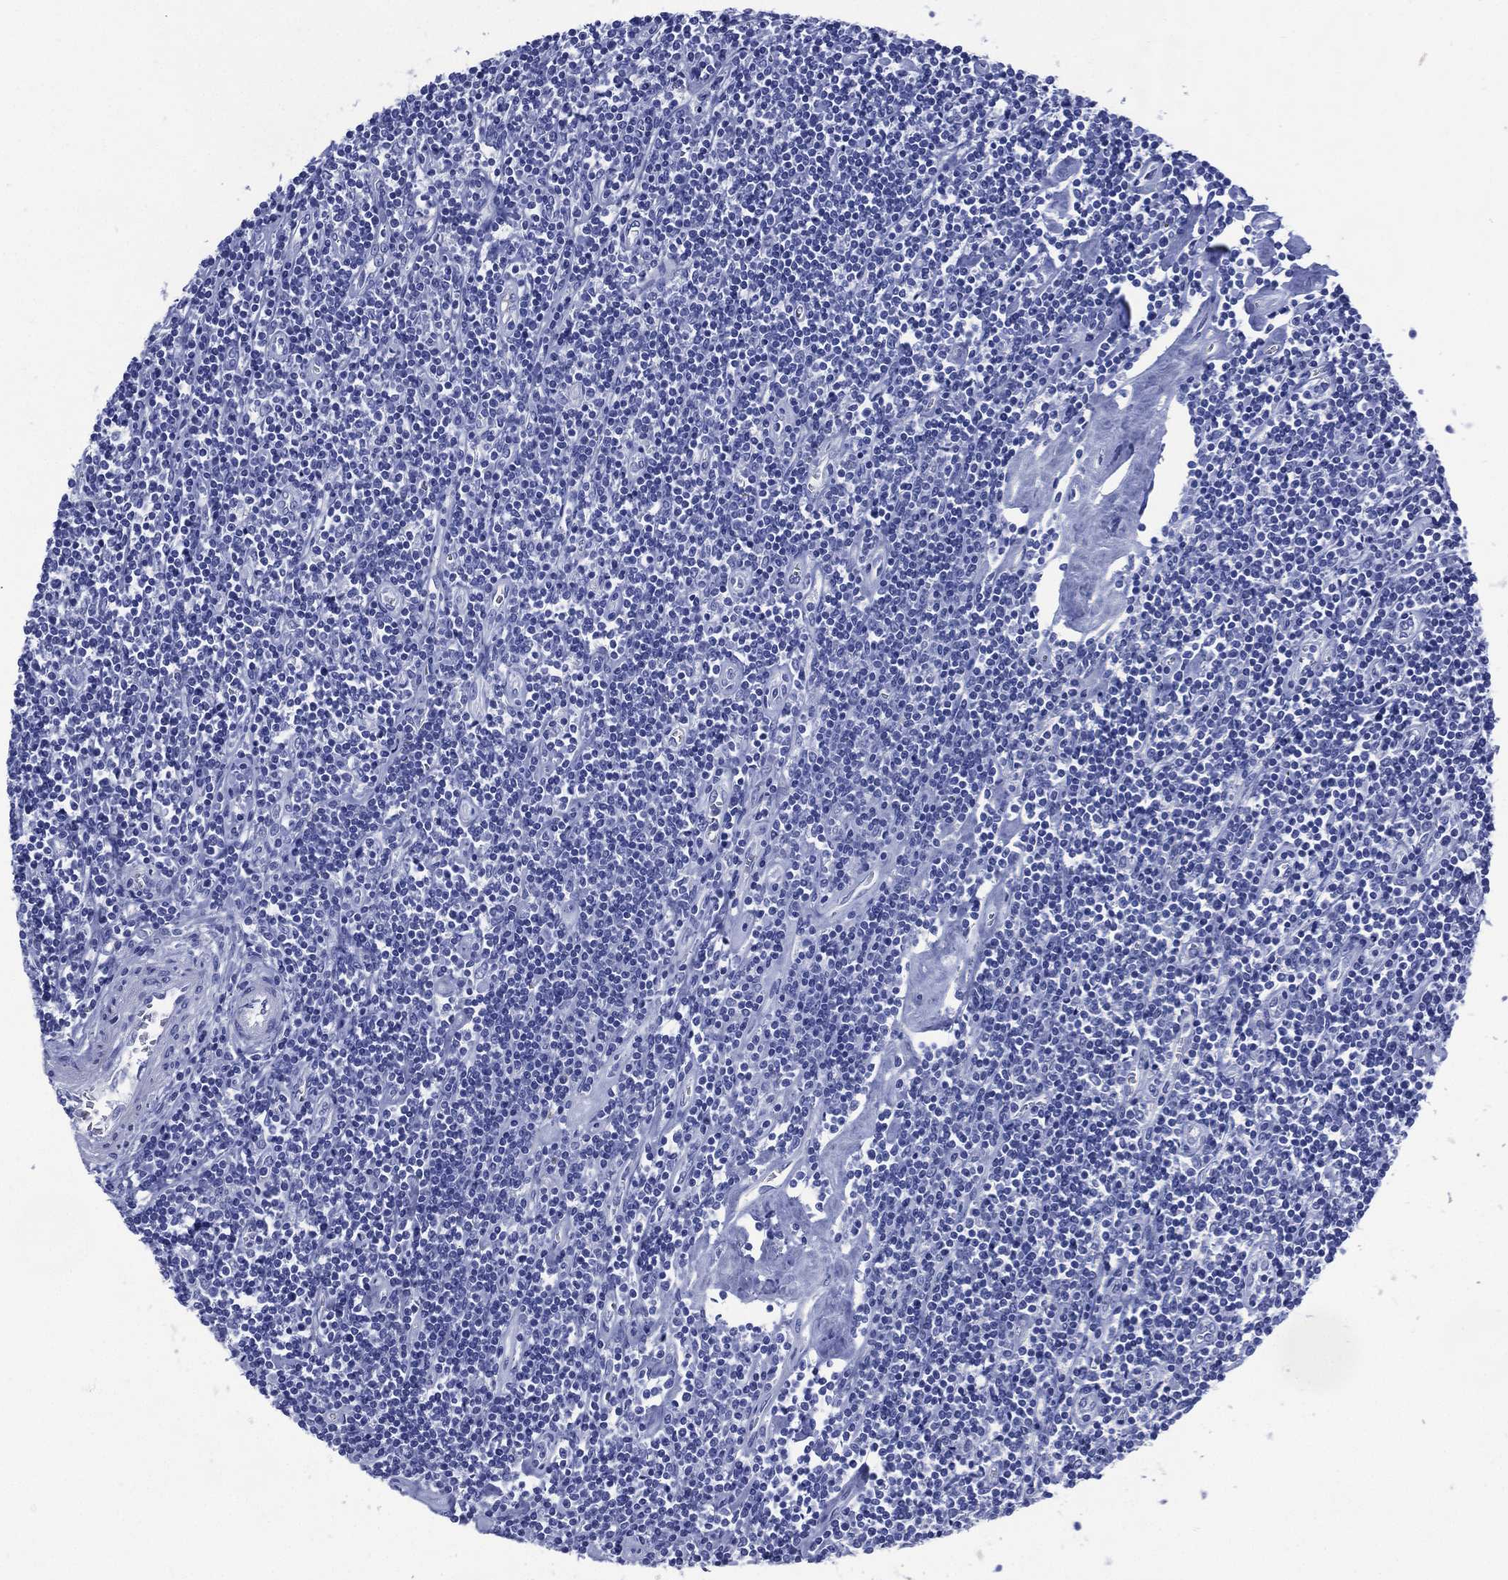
{"staining": {"intensity": "negative", "quantity": "none", "location": "none"}, "tissue": "lymphoma", "cell_type": "Tumor cells", "image_type": "cancer", "snomed": [{"axis": "morphology", "description": "Hodgkin's disease, NOS"}, {"axis": "topography", "description": "Lymph node"}], "caption": "Immunohistochemical staining of Hodgkin's disease demonstrates no significant expression in tumor cells. The staining was performed using DAB to visualize the protein expression in brown, while the nuclei were stained in blue with hematoxylin (Magnification: 20x).", "gene": "SHCBP1L", "patient": {"sex": "male", "age": 40}}